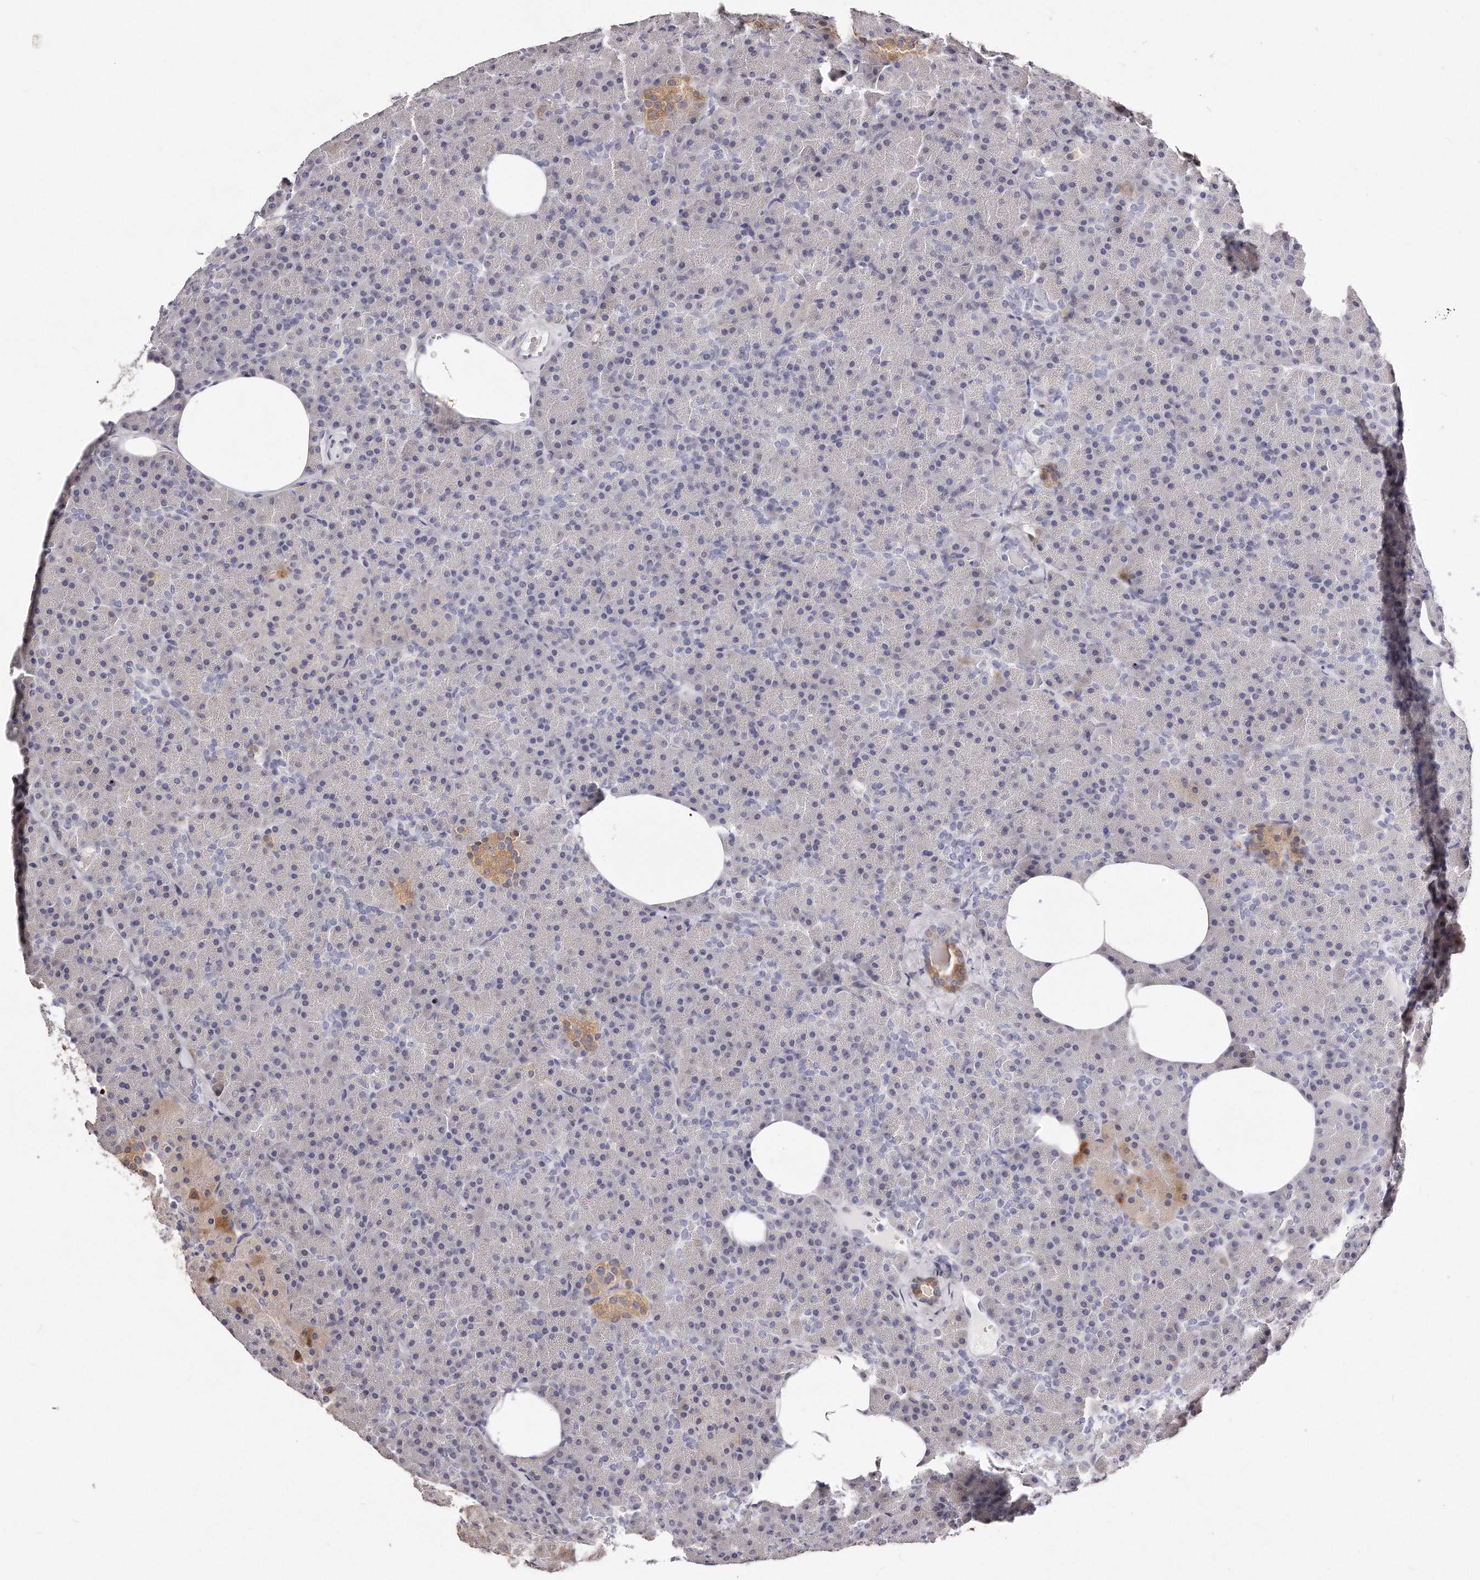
{"staining": {"intensity": "moderate", "quantity": "<25%", "location": "cytoplasmic/membranous"}, "tissue": "pancreas", "cell_type": "Exocrine glandular cells", "image_type": "normal", "snomed": [{"axis": "morphology", "description": "Normal tissue, NOS"}, {"axis": "morphology", "description": "Carcinoid, malignant, NOS"}, {"axis": "topography", "description": "Pancreas"}], "caption": "Immunohistochemistry micrograph of benign pancreas: pancreas stained using IHC demonstrates low levels of moderate protein expression localized specifically in the cytoplasmic/membranous of exocrine glandular cells, appearing as a cytoplasmic/membranous brown color.", "gene": "GDA", "patient": {"sex": "female", "age": 35}}